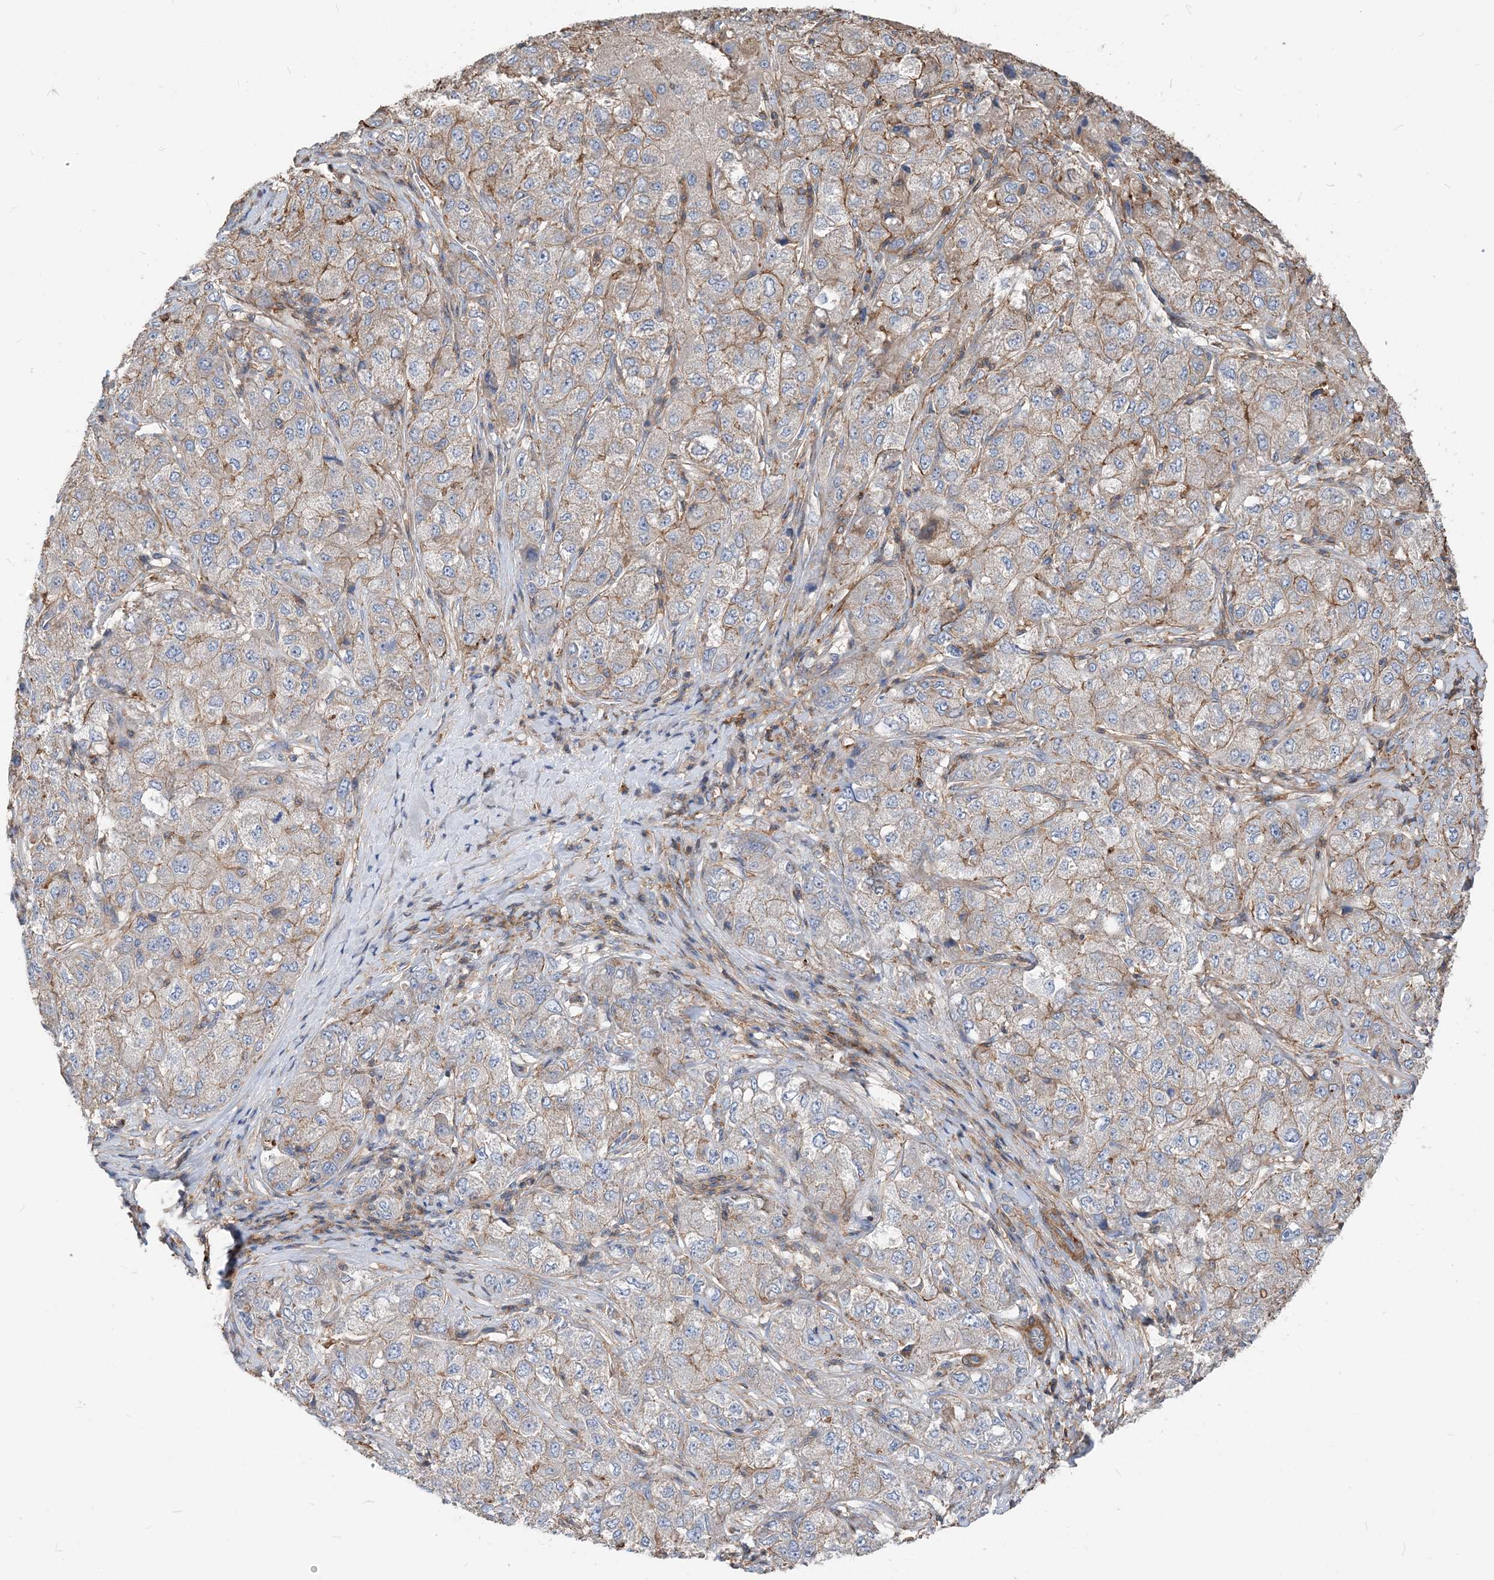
{"staining": {"intensity": "moderate", "quantity": "<25%", "location": "cytoplasmic/membranous"}, "tissue": "liver cancer", "cell_type": "Tumor cells", "image_type": "cancer", "snomed": [{"axis": "morphology", "description": "Carcinoma, Hepatocellular, NOS"}, {"axis": "topography", "description": "Liver"}], "caption": "This photomicrograph exhibits IHC staining of human liver cancer, with low moderate cytoplasmic/membranous expression in about <25% of tumor cells.", "gene": "PARVG", "patient": {"sex": "male", "age": 80}}